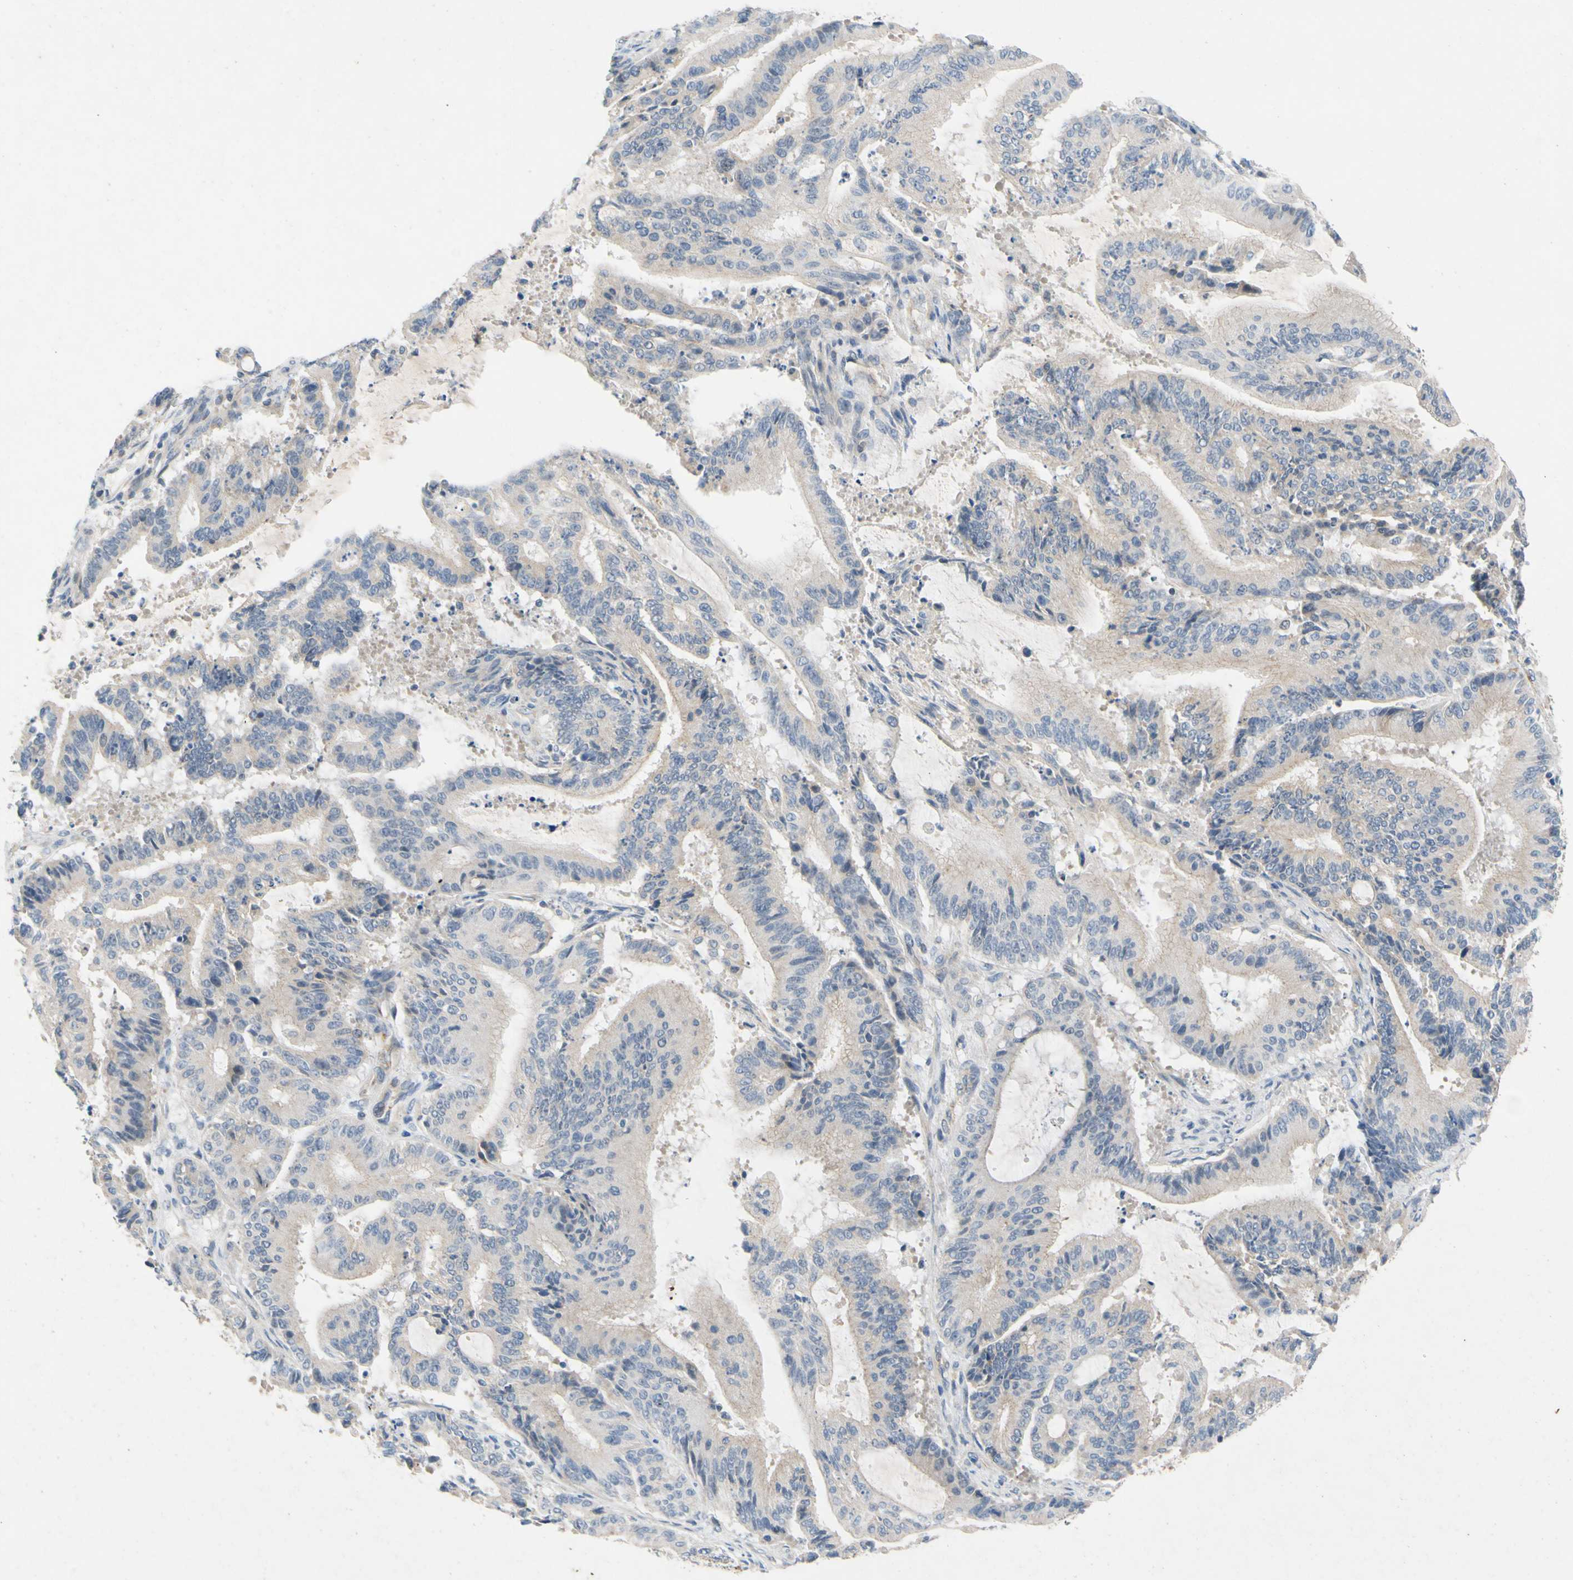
{"staining": {"intensity": "negative", "quantity": "none", "location": "none"}, "tissue": "liver cancer", "cell_type": "Tumor cells", "image_type": "cancer", "snomed": [{"axis": "morphology", "description": "Cholangiocarcinoma"}, {"axis": "topography", "description": "Liver"}], "caption": "An immunohistochemistry histopathology image of cholangiocarcinoma (liver) is shown. There is no staining in tumor cells of cholangiocarcinoma (liver).", "gene": "GASK1B", "patient": {"sex": "female", "age": 73}}